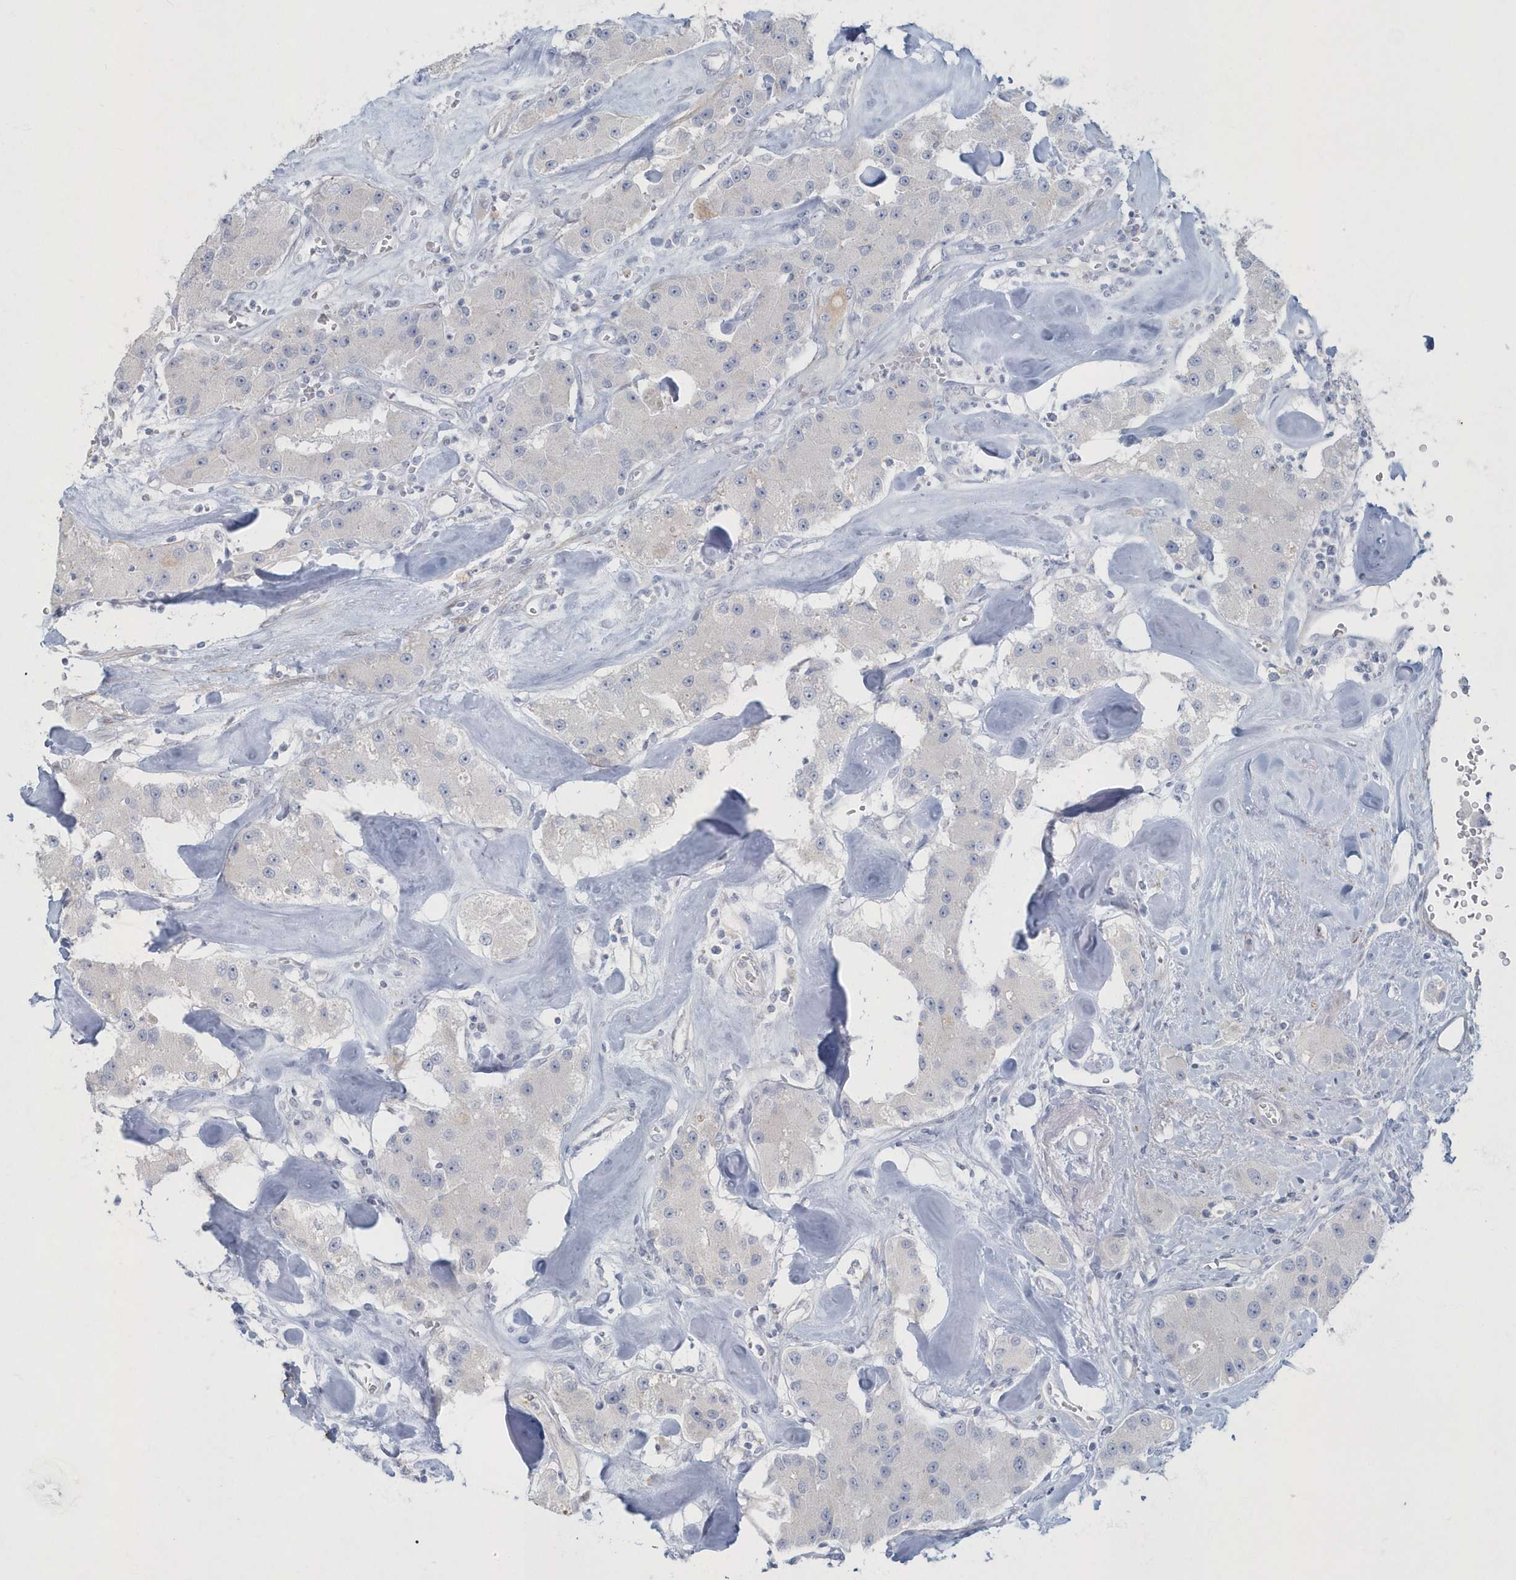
{"staining": {"intensity": "negative", "quantity": "none", "location": "none"}, "tissue": "carcinoid", "cell_type": "Tumor cells", "image_type": "cancer", "snomed": [{"axis": "morphology", "description": "Carcinoid, malignant, NOS"}, {"axis": "topography", "description": "Pancreas"}], "caption": "High magnification brightfield microscopy of carcinoid (malignant) stained with DAB (brown) and counterstained with hematoxylin (blue): tumor cells show no significant staining.", "gene": "MYOT", "patient": {"sex": "male", "age": 41}}